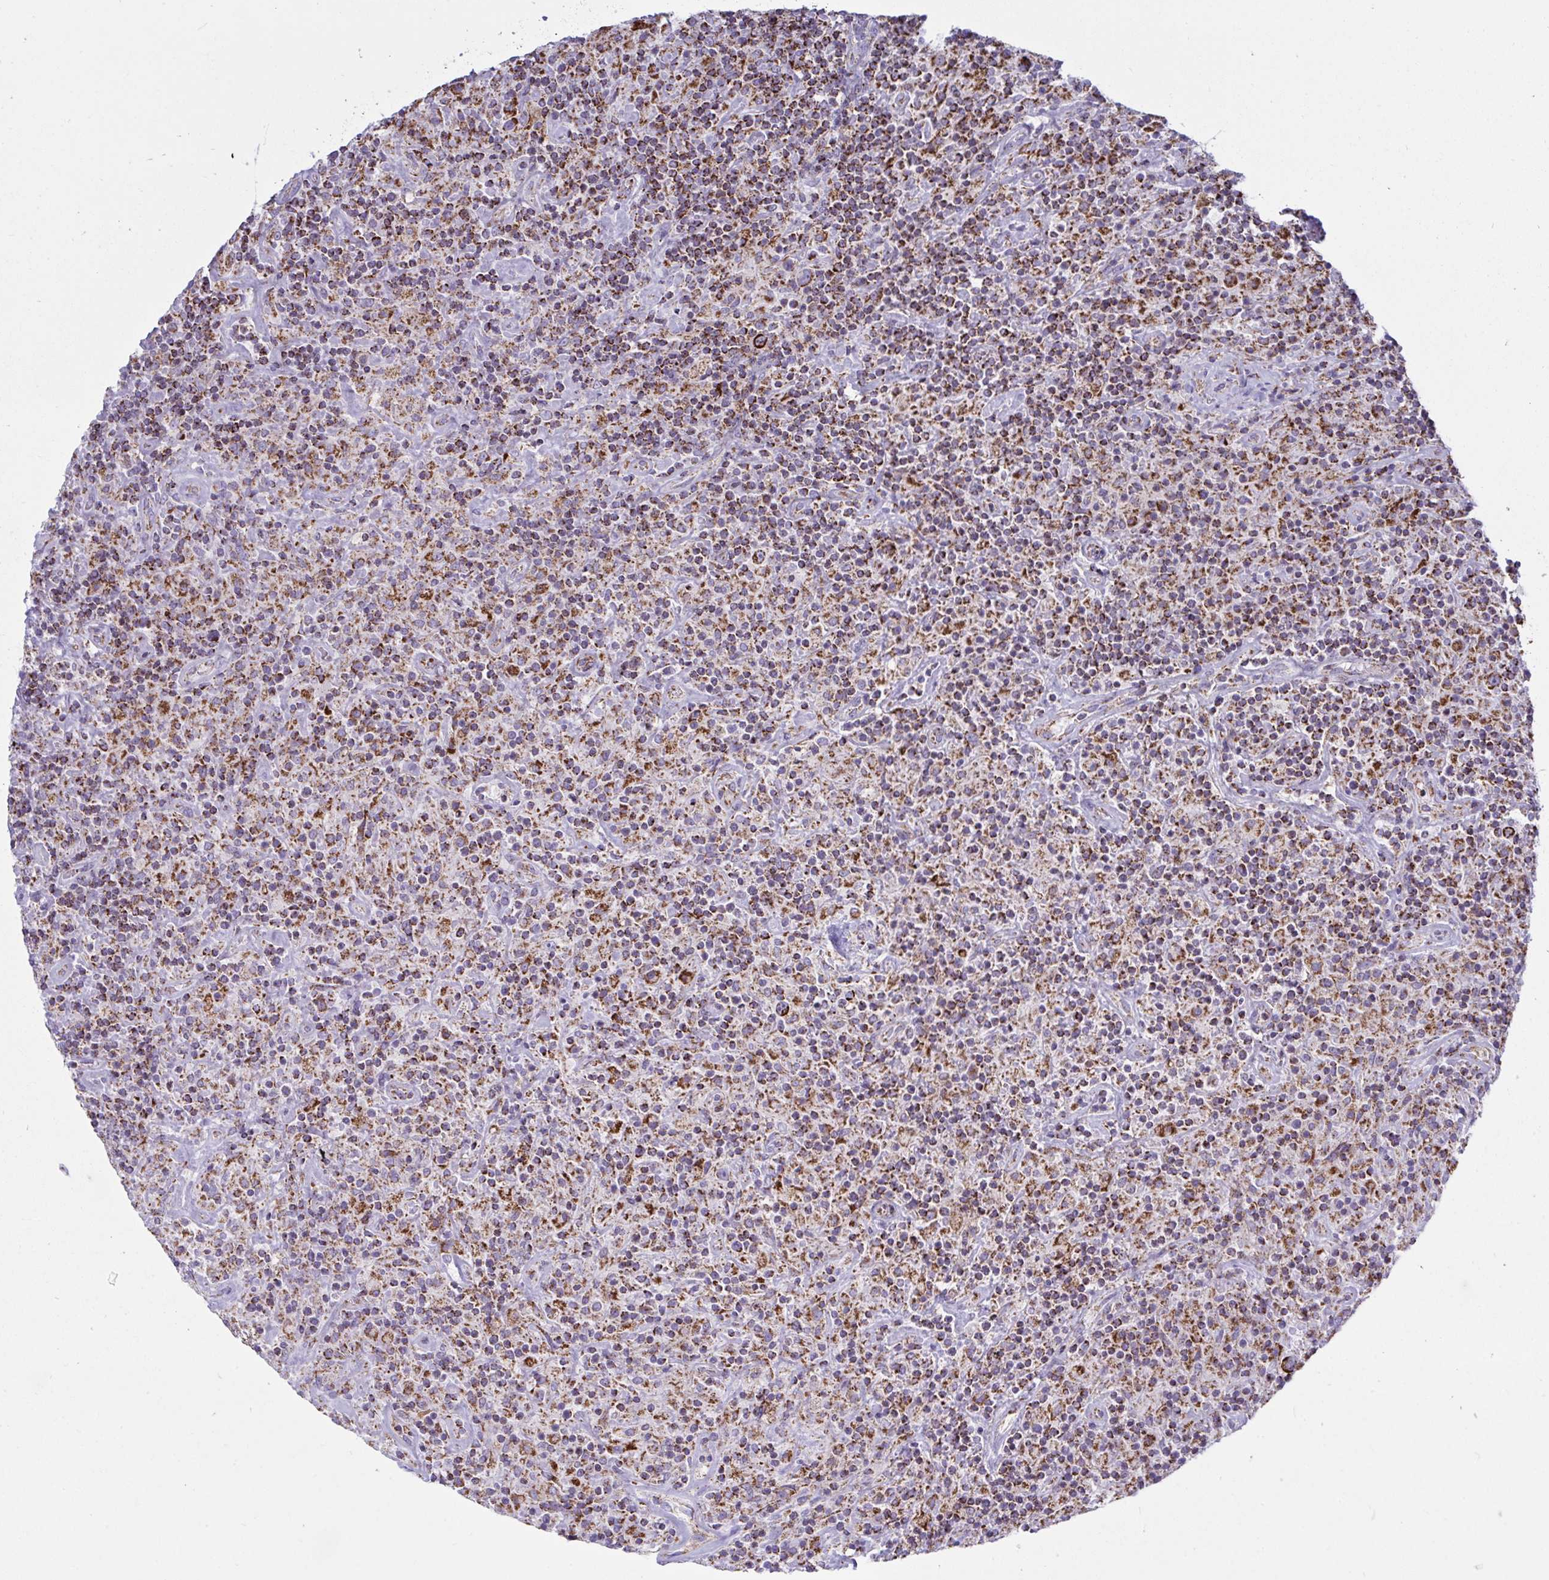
{"staining": {"intensity": "strong", "quantity": ">75%", "location": "cytoplasmic/membranous"}, "tissue": "lymphoma", "cell_type": "Tumor cells", "image_type": "cancer", "snomed": [{"axis": "morphology", "description": "Hodgkin's disease, NOS"}, {"axis": "topography", "description": "Lymph node"}], "caption": "Immunohistochemical staining of Hodgkin's disease shows high levels of strong cytoplasmic/membranous staining in approximately >75% of tumor cells. (DAB (3,3'-diaminobenzidine) = brown stain, brightfield microscopy at high magnification).", "gene": "HSPE1", "patient": {"sex": "male", "age": 70}}